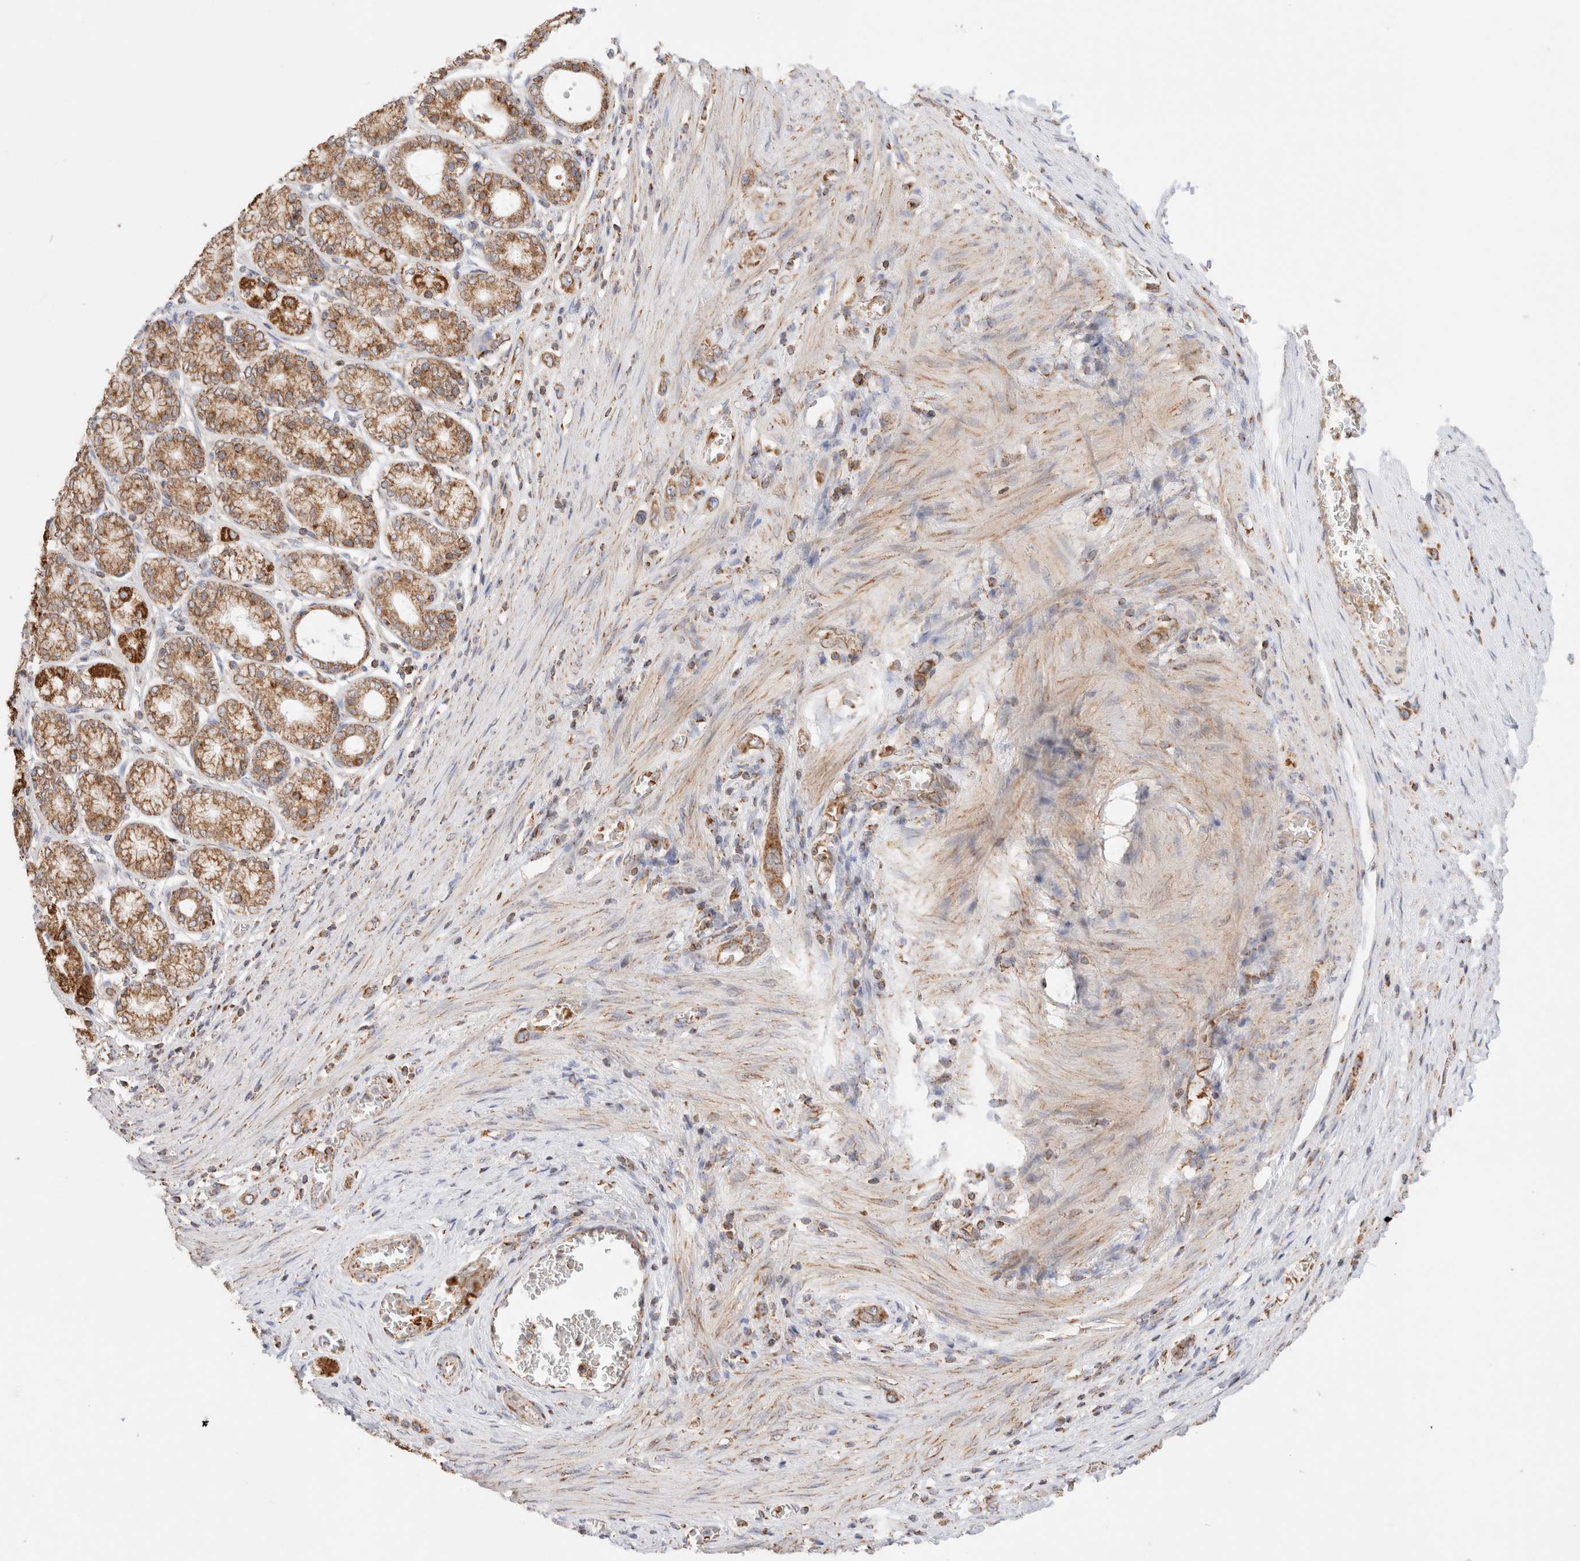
{"staining": {"intensity": "moderate", "quantity": ">75%", "location": "cytoplasmic/membranous"}, "tissue": "stomach cancer", "cell_type": "Tumor cells", "image_type": "cancer", "snomed": [{"axis": "morphology", "description": "Adenocarcinoma, NOS"}, {"axis": "topography", "description": "Stomach"}], "caption": "Protein staining of adenocarcinoma (stomach) tissue demonstrates moderate cytoplasmic/membranous expression in about >75% of tumor cells.", "gene": "TMPPE", "patient": {"sex": "female", "age": 65}}